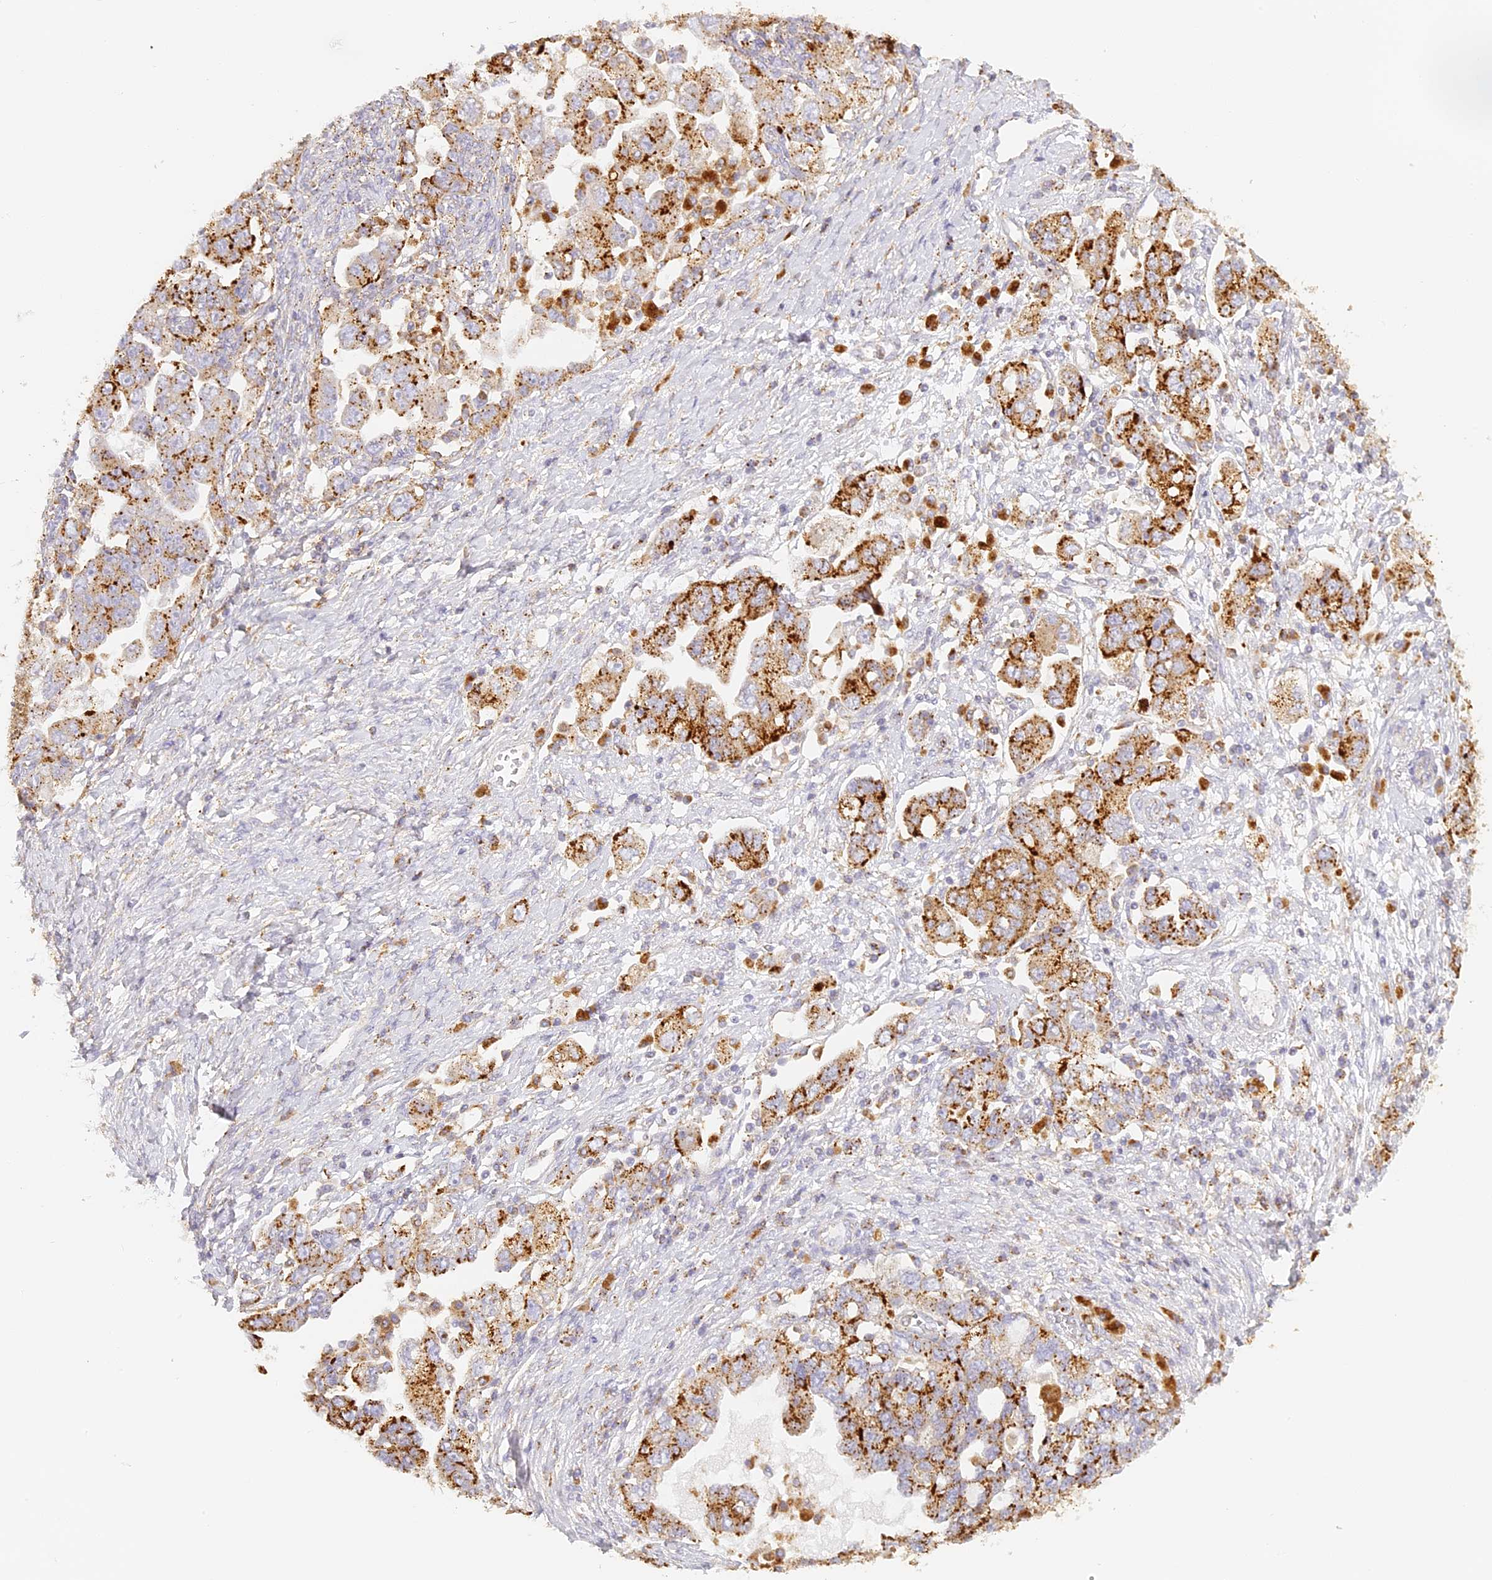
{"staining": {"intensity": "moderate", "quantity": ">75%", "location": "cytoplasmic/membranous"}, "tissue": "ovarian cancer", "cell_type": "Tumor cells", "image_type": "cancer", "snomed": [{"axis": "morphology", "description": "Carcinoma, NOS"}, {"axis": "morphology", "description": "Cystadenocarcinoma, serous, NOS"}, {"axis": "topography", "description": "Ovary"}], "caption": "Immunohistochemical staining of human ovarian serous cystadenocarcinoma displays medium levels of moderate cytoplasmic/membranous staining in approximately >75% of tumor cells.", "gene": "LAMP2", "patient": {"sex": "female", "age": 69}}